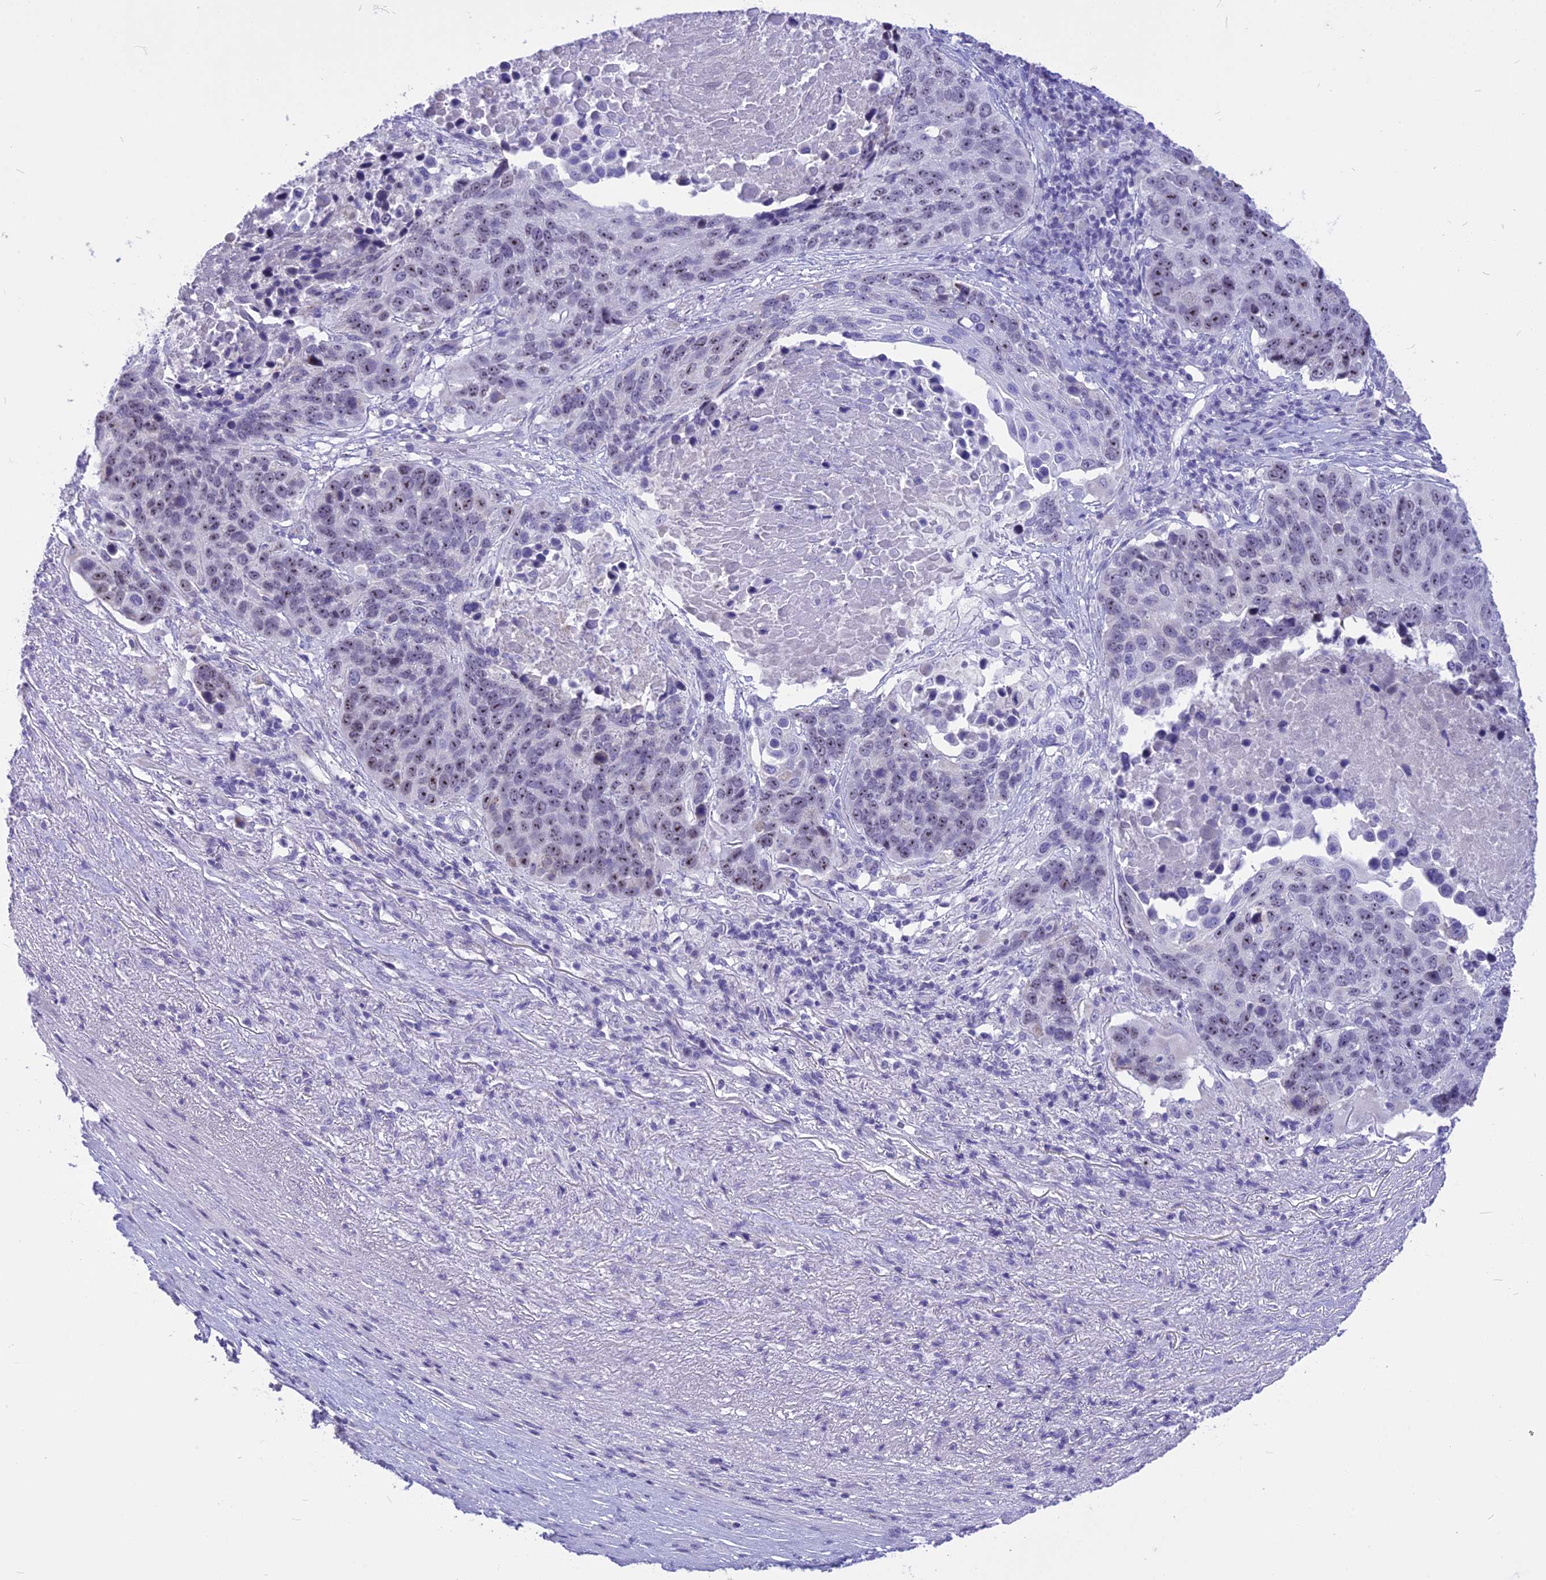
{"staining": {"intensity": "moderate", "quantity": "25%-75%", "location": "nuclear"}, "tissue": "lung cancer", "cell_type": "Tumor cells", "image_type": "cancer", "snomed": [{"axis": "morphology", "description": "Normal tissue, NOS"}, {"axis": "morphology", "description": "Squamous cell carcinoma, NOS"}, {"axis": "topography", "description": "Lymph node"}, {"axis": "topography", "description": "Lung"}], "caption": "Human lung squamous cell carcinoma stained with a protein marker exhibits moderate staining in tumor cells.", "gene": "CMSS1", "patient": {"sex": "male", "age": 66}}